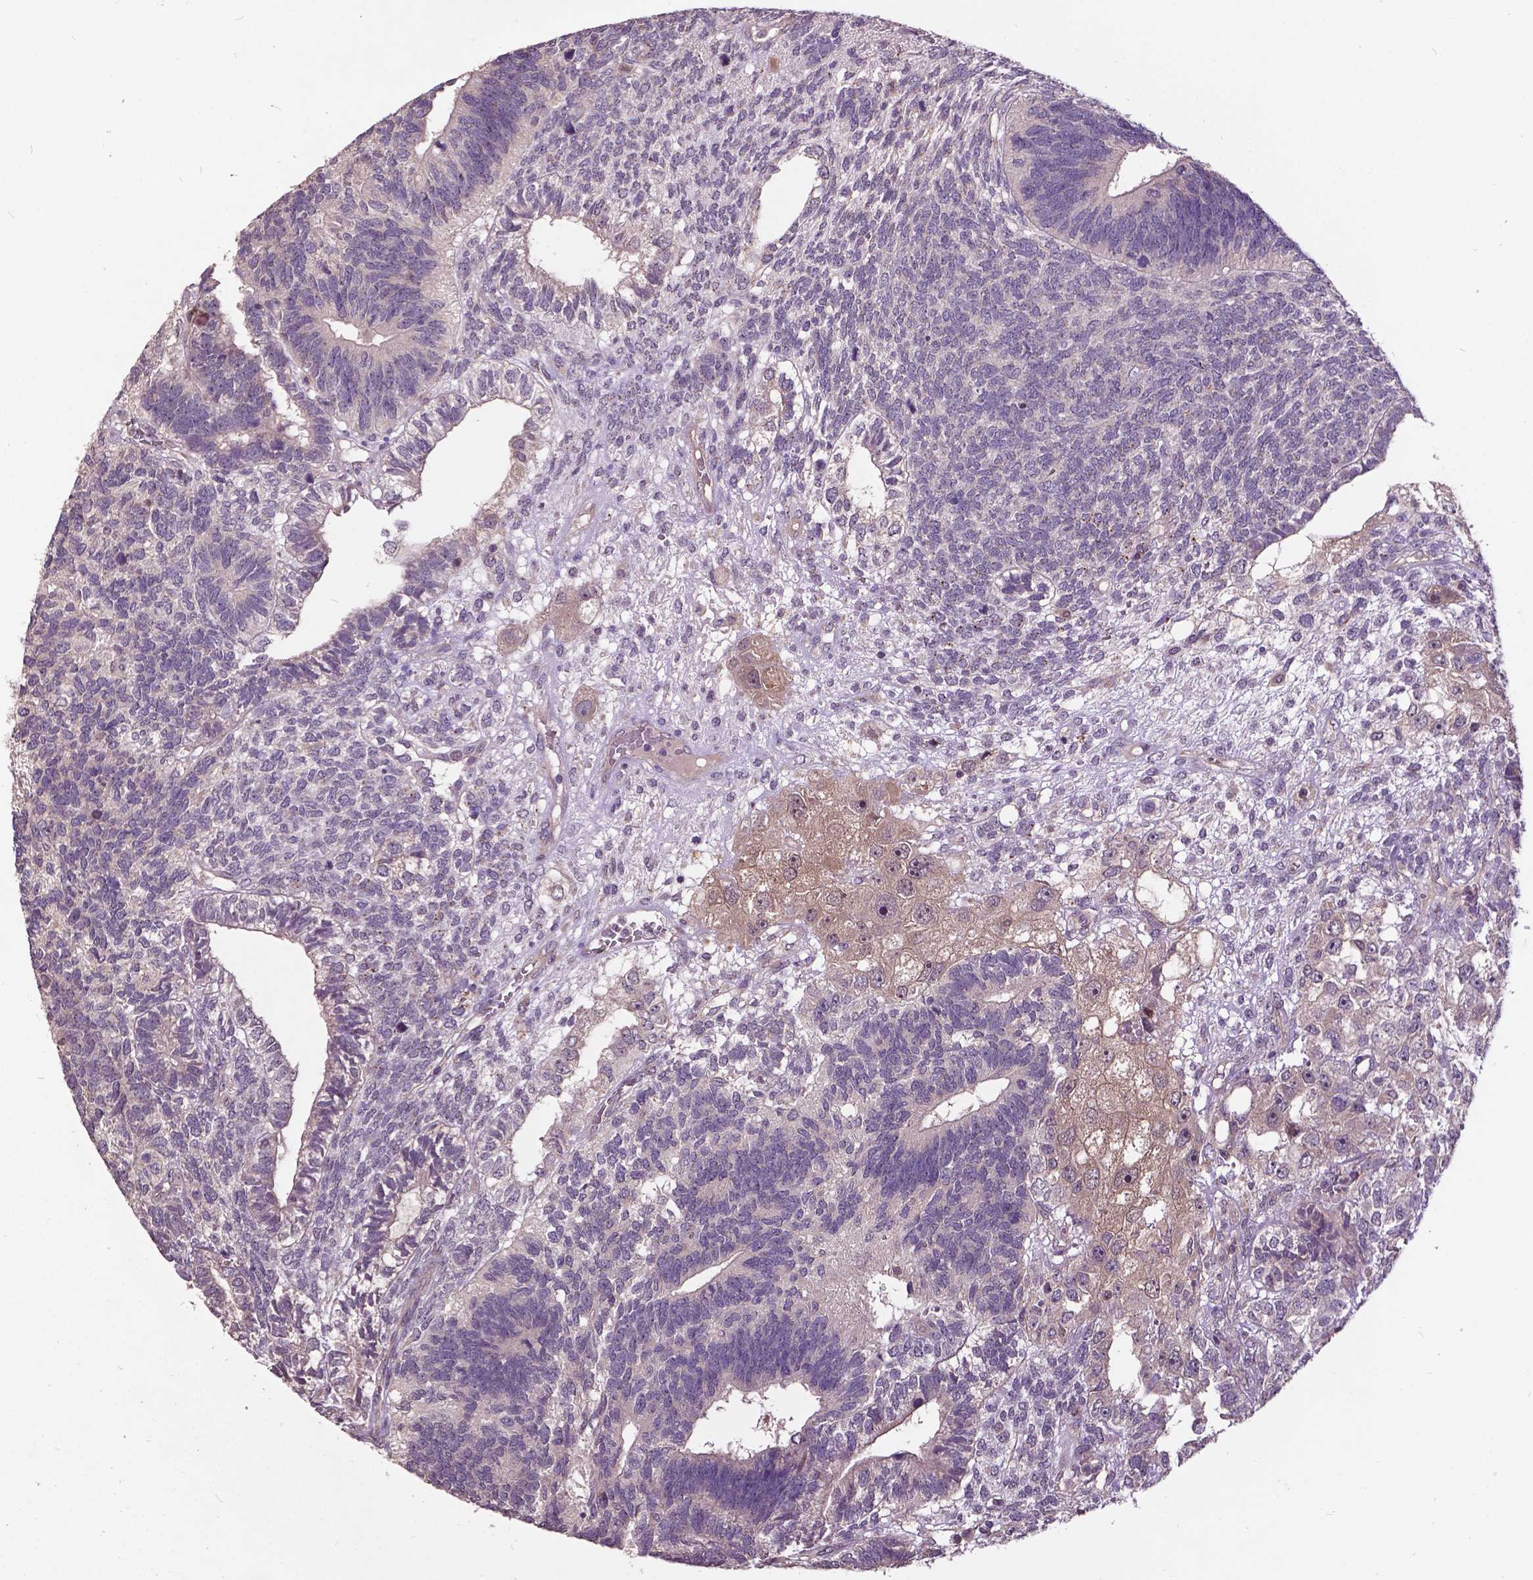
{"staining": {"intensity": "negative", "quantity": "none", "location": "none"}, "tissue": "testis cancer", "cell_type": "Tumor cells", "image_type": "cancer", "snomed": [{"axis": "morphology", "description": "Seminoma, NOS"}, {"axis": "morphology", "description": "Carcinoma, Embryonal, NOS"}, {"axis": "topography", "description": "Testis"}], "caption": "Tumor cells show no significant staining in embryonal carcinoma (testis). (IHC, brightfield microscopy, high magnification).", "gene": "AP1S3", "patient": {"sex": "male", "age": 41}}